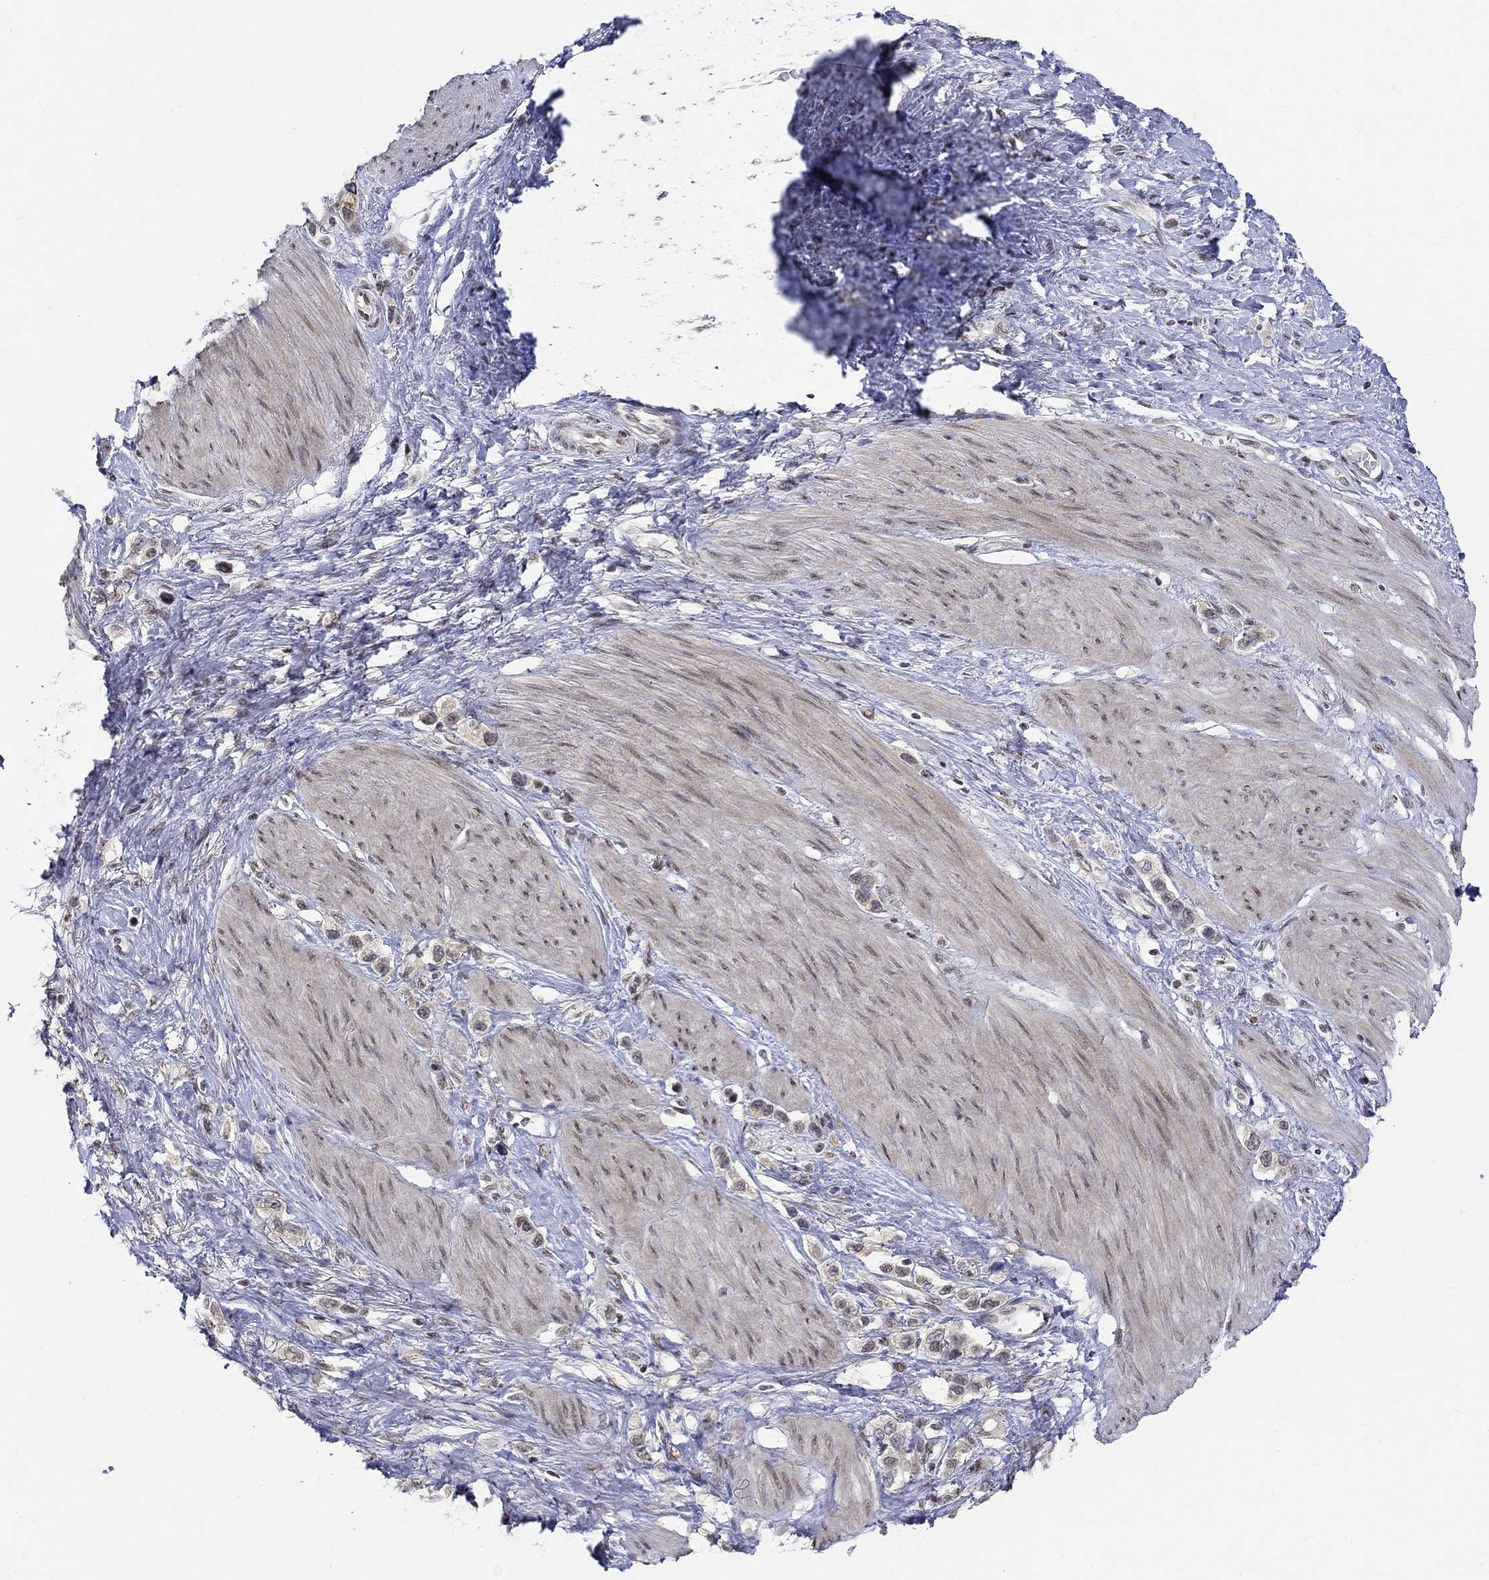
{"staining": {"intensity": "weak", "quantity": "<25%", "location": "nuclear"}, "tissue": "stomach cancer", "cell_type": "Tumor cells", "image_type": "cancer", "snomed": [{"axis": "morphology", "description": "Normal tissue, NOS"}, {"axis": "morphology", "description": "Adenocarcinoma, NOS"}, {"axis": "morphology", "description": "Adenocarcinoma, High grade"}, {"axis": "topography", "description": "Stomach, upper"}, {"axis": "topography", "description": "Stomach"}], "caption": "Immunohistochemistry (IHC) image of human adenocarcinoma (stomach) stained for a protein (brown), which displays no expression in tumor cells. (Stains: DAB immunohistochemistry (IHC) with hematoxylin counter stain, Microscopy: brightfield microscopy at high magnification).", "gene": "KLF12", "patient": {"sex": "female", "age": 65}}